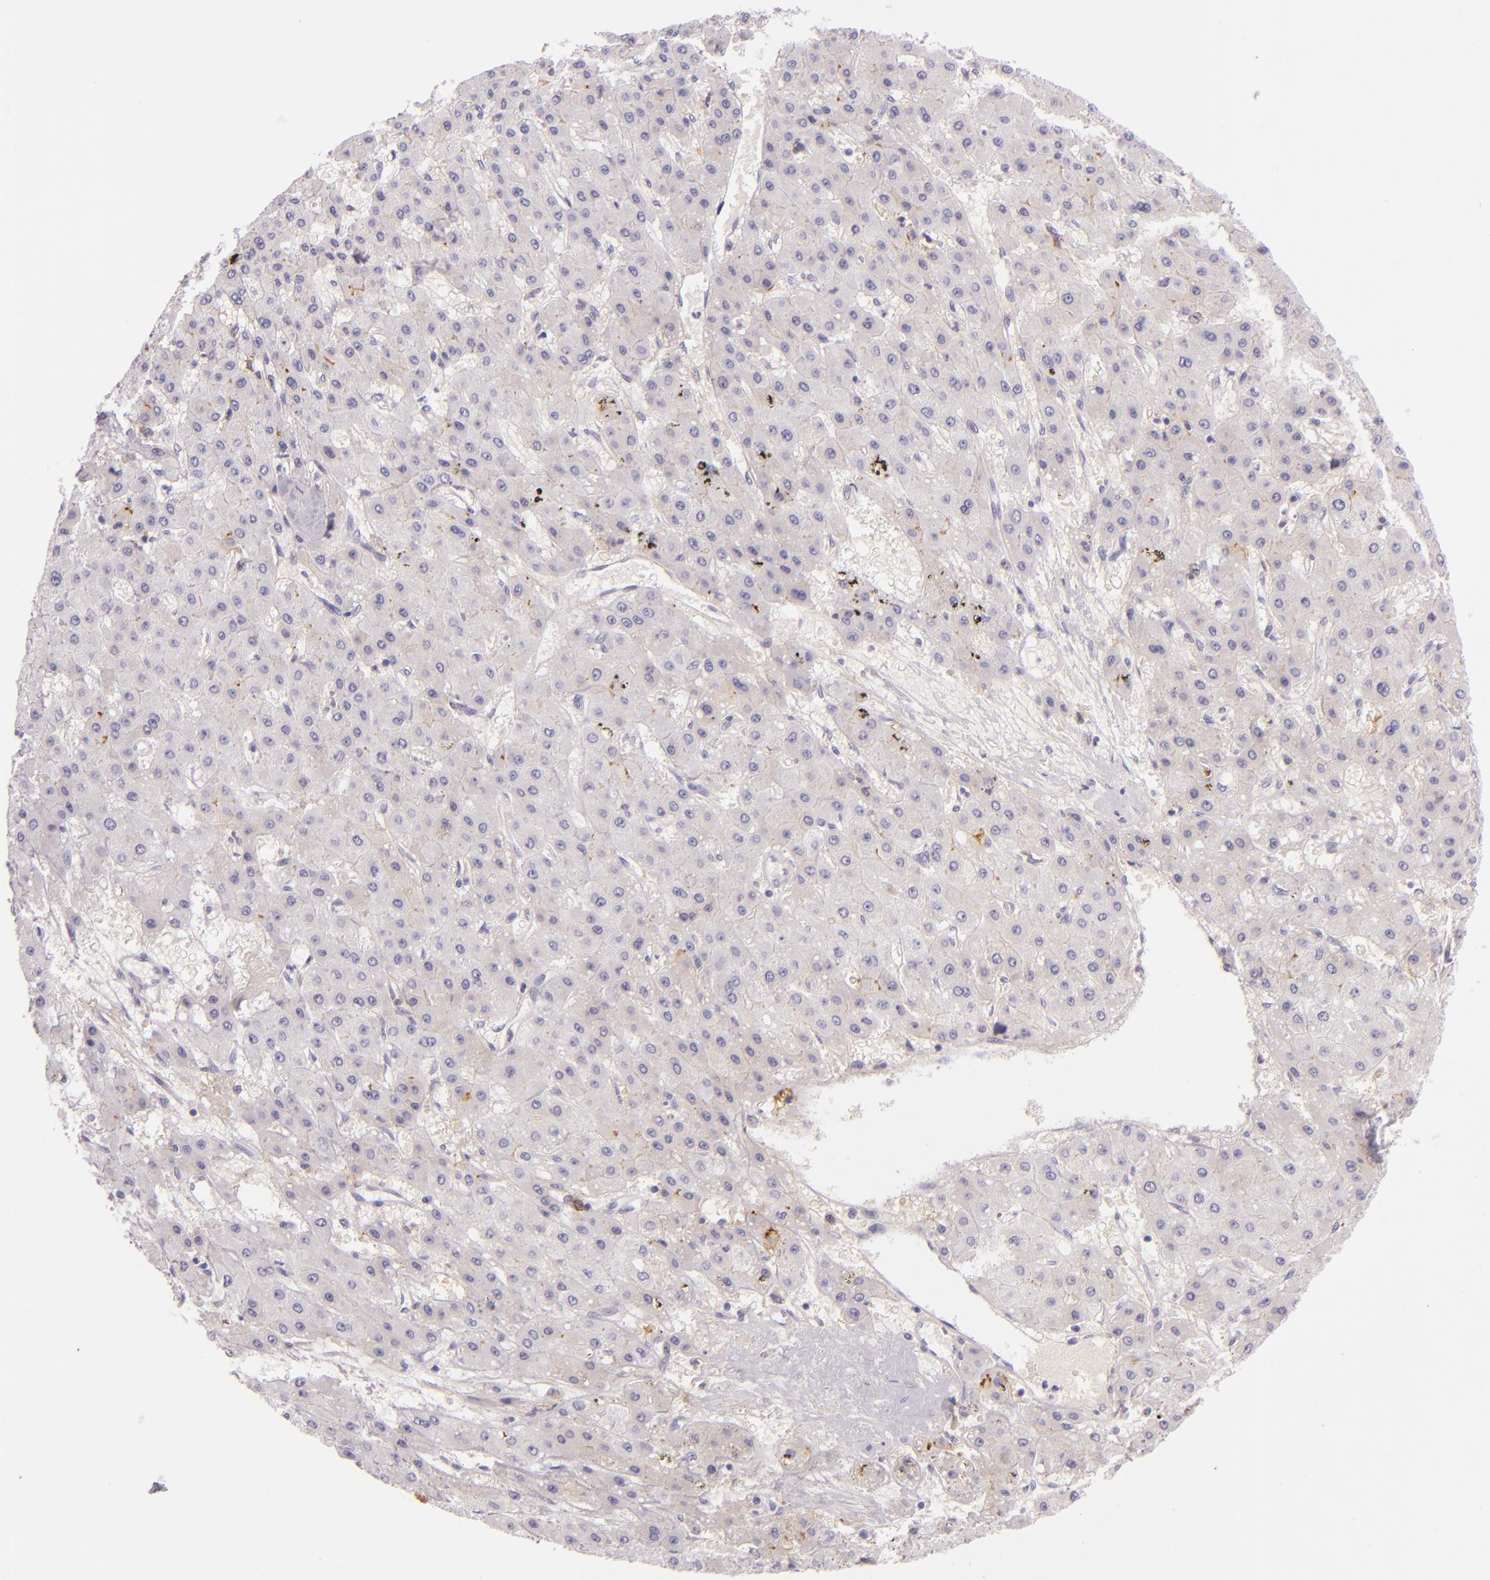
{"staining": {"intensity": "negative", "quantity": "none", "location": "none"}, "tissue": "liver cancer", "cell_type": "Tumor cells", "image_type": "cancer", "snomed": [{"axis": "morphology", "description": "Carcinoma, Hepatocellular, NOS"}, {"axis": "topography", "description": "Liver"}], "caption": "There is no significant expression in tumor cells of liver cancer (hepatocellular carcinoma).", "gene": "ICAM1", "patient": {"sex": "female", "age": 52}}